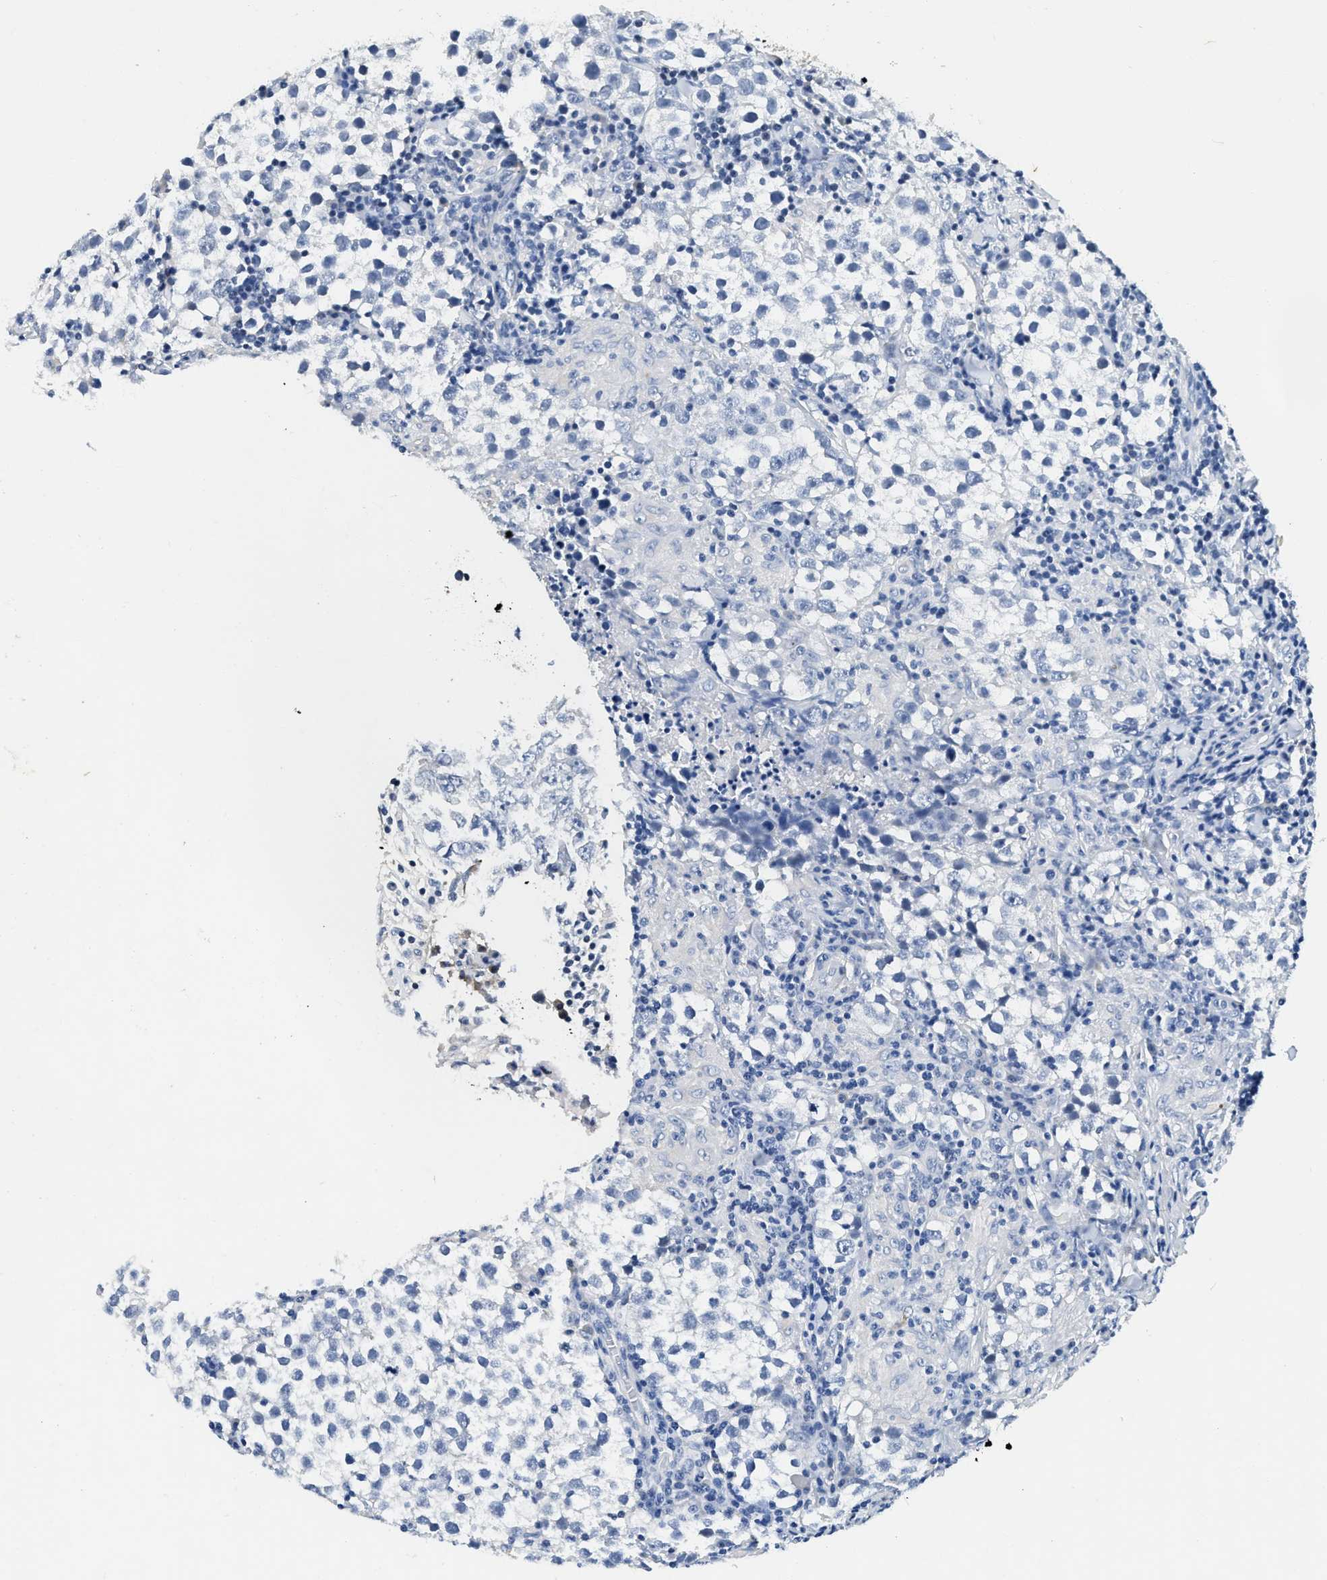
{"staining": {"intensity": "negative", "quantity": "none", "location": "none"}, "tissue": "testis cancer", "cell_type": "Tumor cells", "image_type": "cancer", "snomed": [{"axis": "morphology", "description": "Seminoma, NOS"}, {"axis": "morphology", "description": "Carcinoma, Embryonal, NOS"}, {"axis": "topography", "description": "Testis"}], "caption": "Testis cancer (embryonal carcinoma) was stained to show a protein in brown. There is no significant expression in tumor cells.", "gene": "FBLN2", "patient": {"sex": "male", "age": 36}}